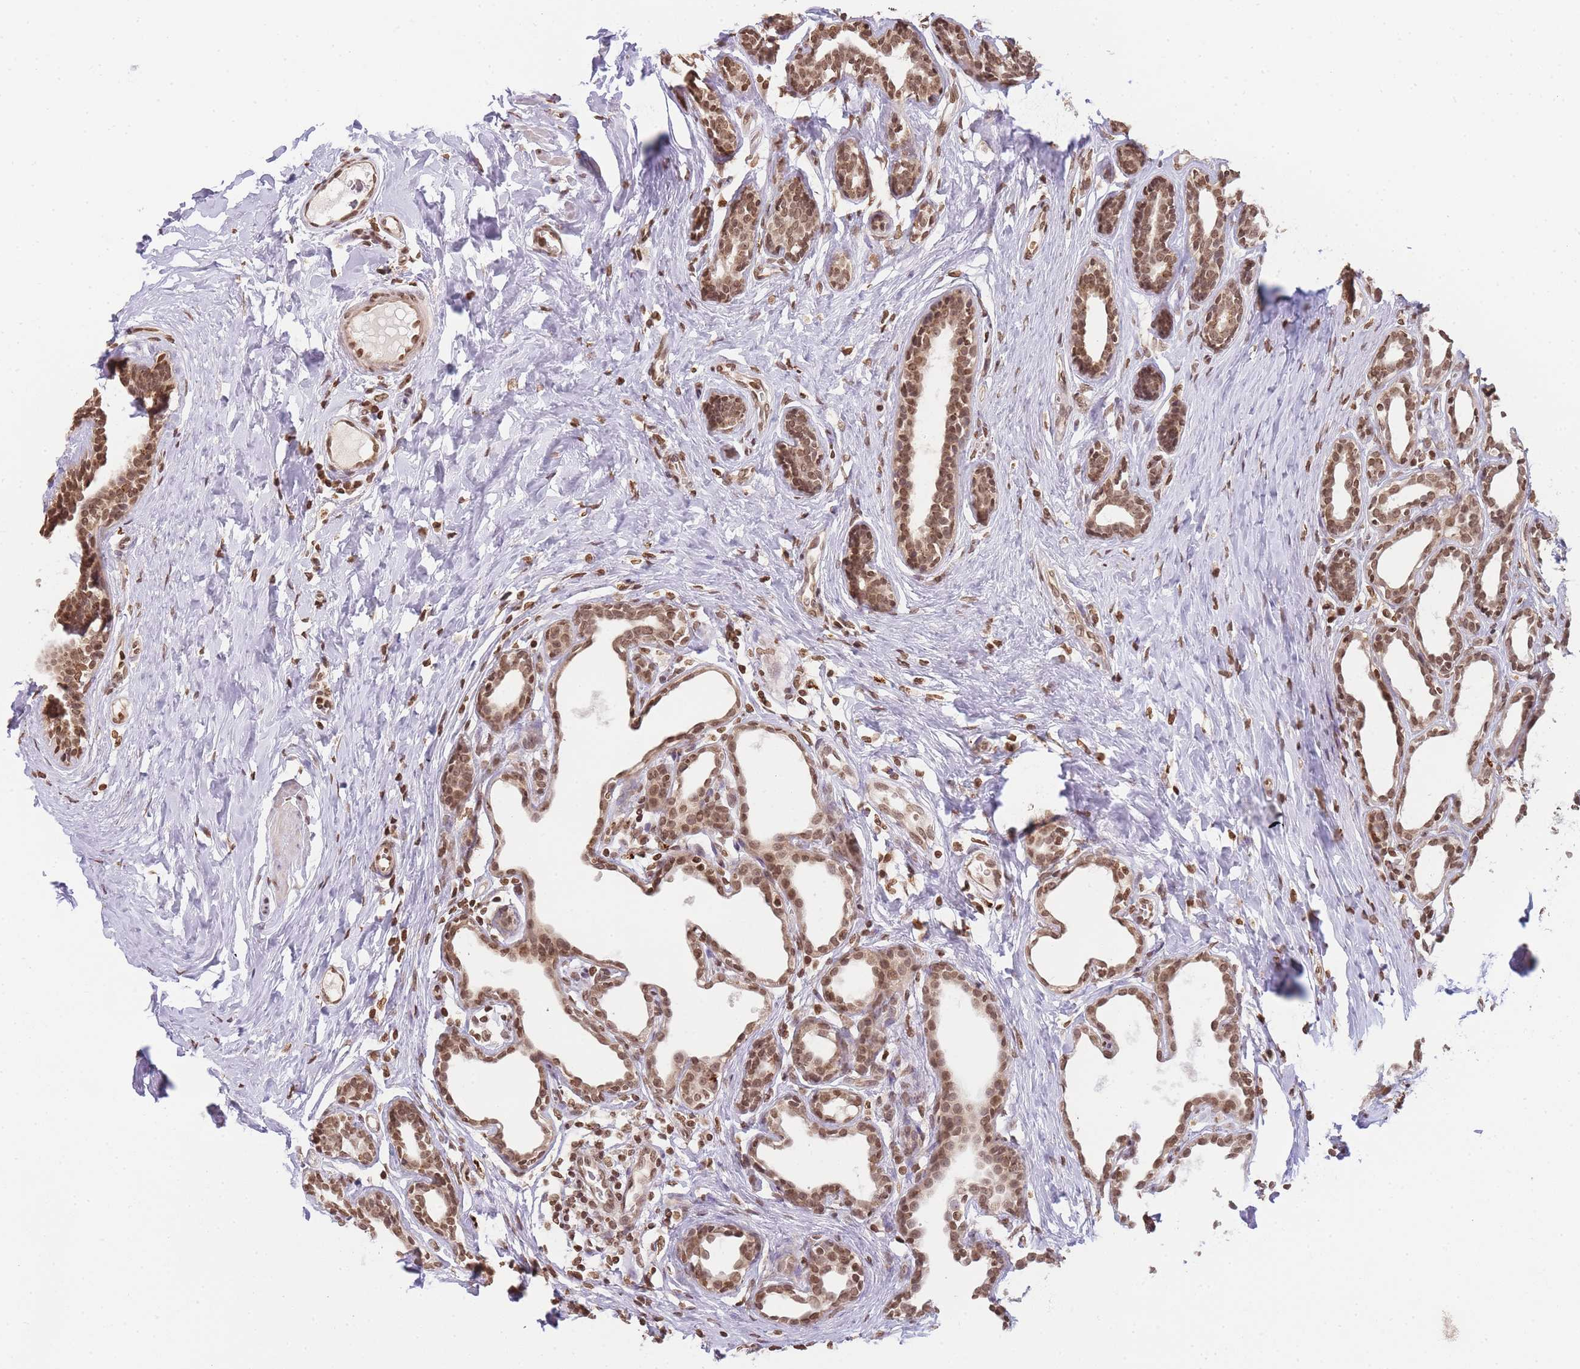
{"staining": {"intensity": "moderate", "quantity": ">75%", "location": "nuclear"}, "tissue": "breast cancer", "cell_type": "Tumor cells", "image_type": "cancer", "snomed": [{"axis": "morphology", "description": "Duct carcinoma"}, {"axis": "topography", "description": "Breast"}], "caption": "A histopathology image of human breast cancer (invasive ductal carcinoma) stained for a protein shows moderate nuclear brown staining in tumor cells. Nuclei are stained in blue.", "gene": "WWTR1", "patient": {"sex": "female", "age": 40}}